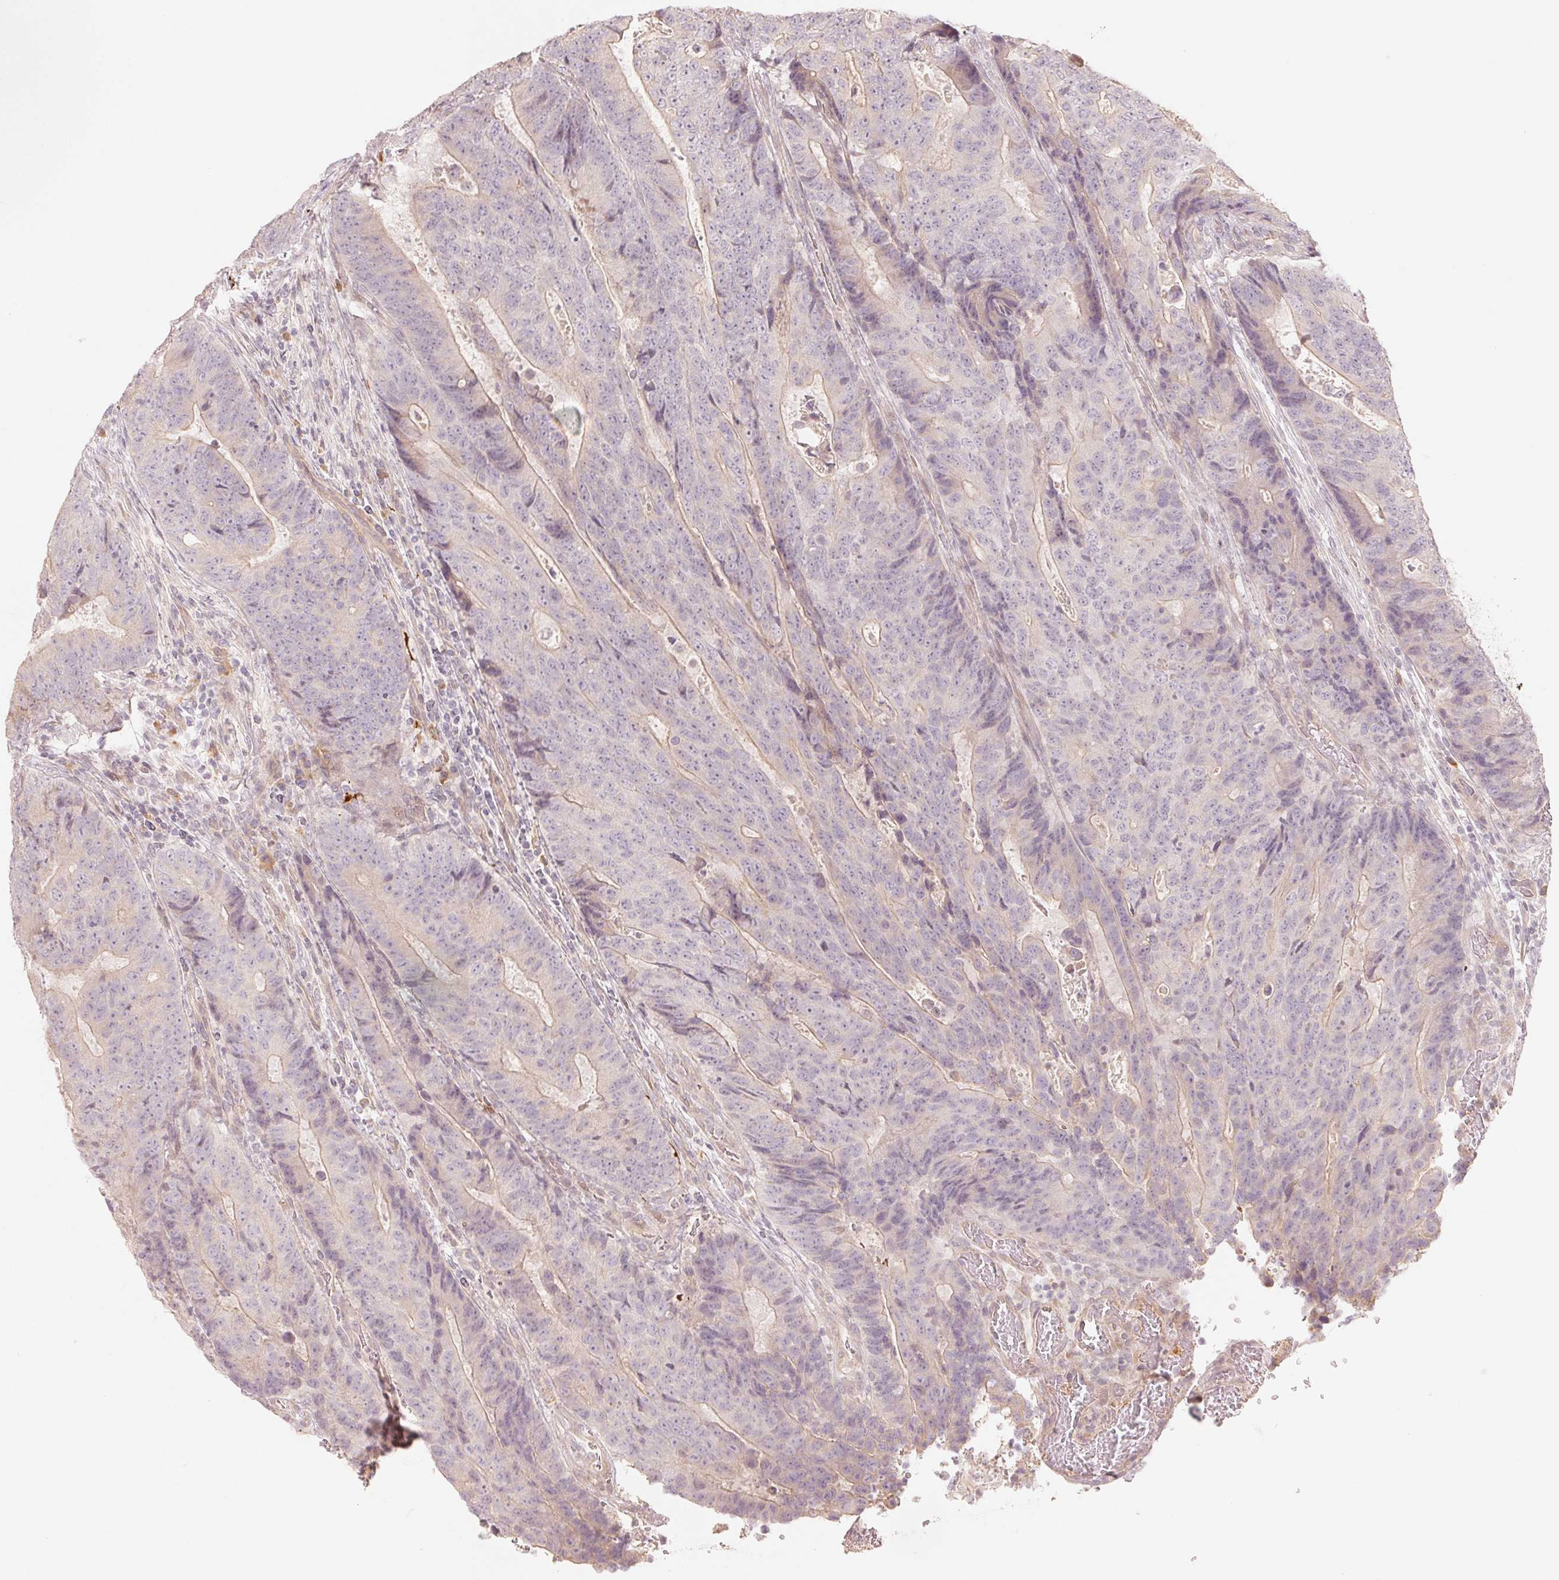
{"staining": {"intensity": "weak", "quantity": "<25%", "location": "cytoplasmic/membranous"}, "tissue": "colorectal cancer", "cell_type": "Tumor cells", "image_type": "cancer", "snomed": [{"axis": "morphology", "description": "Adenocarcinoma, NOS"}, {"axis": "topography", "description": "Colon"}], "caption": "High magnification brightfield microscopy of adenocarcinoma (colorectal) stained with DAB (brown) and counterstained with hematoxylin (blue): tumor cells show no significant staining.", "gene": "DENND2C", "patient": {"sex": "female", "age": 48}}